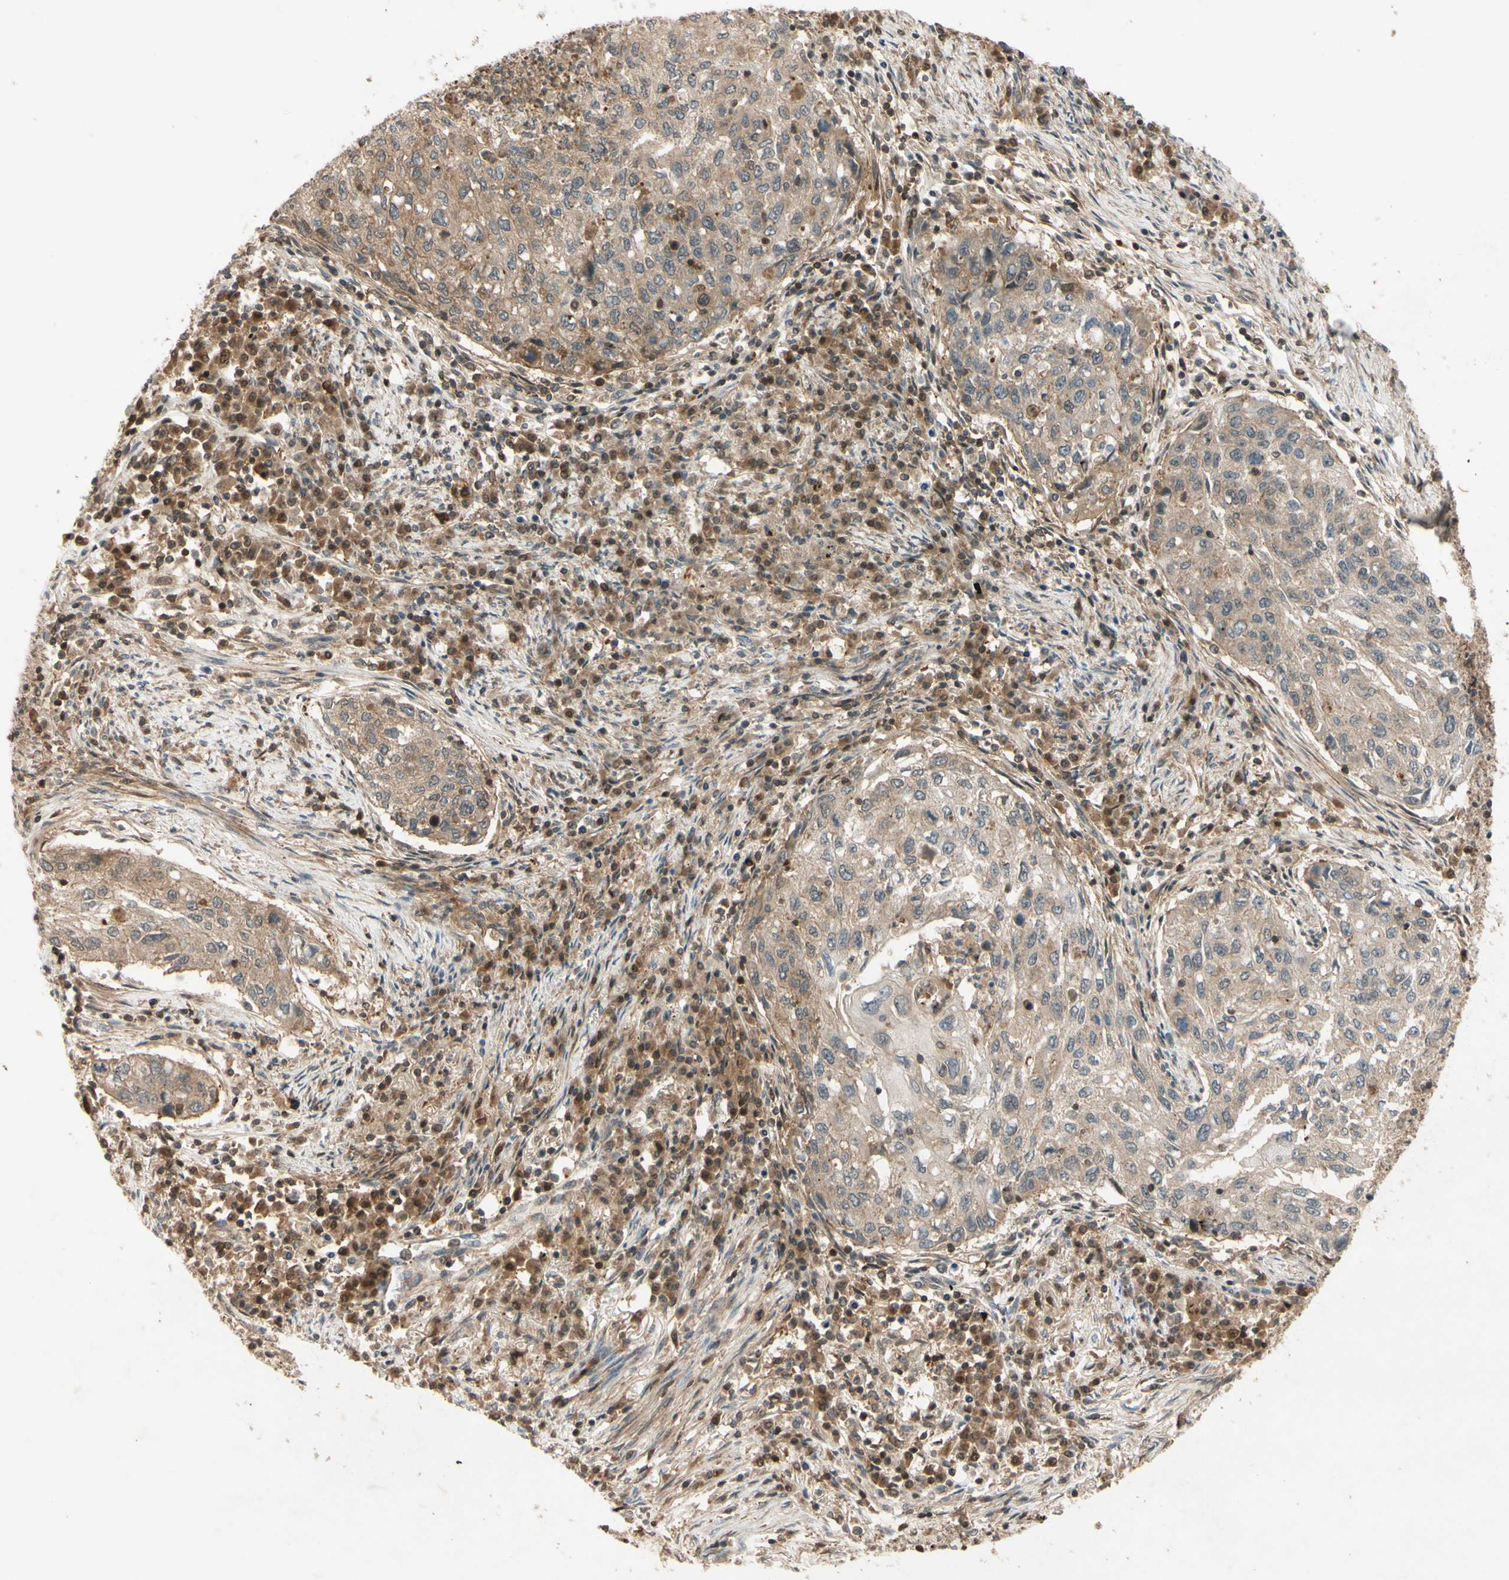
{"staining": {"intensity": "moderate", "quantity": ">75%", "location": "cytoplasmic/membranous"}, "tissue": "lung cancer", "cell_type": "Tumor cells", "image_type": "cancer", "snomed": [{"axis": "morphology", "description": "Squamous cell carcinoma, NOS"}, {"axis": "topography", "description": "Lung"}], "caption": "Immunohistochemistry (IHC) (DAB (3,3'-diaminobenzidine)) staining of squamous cell carcinoma (lung) shows moderate cytoplasmic/membranous protein staining in approximately >75% of tumor cells. (IHC, brightfield microscopy, high magnification).", "gene": "EPHA8", "patient": {"sex": "female", "age": 63}}